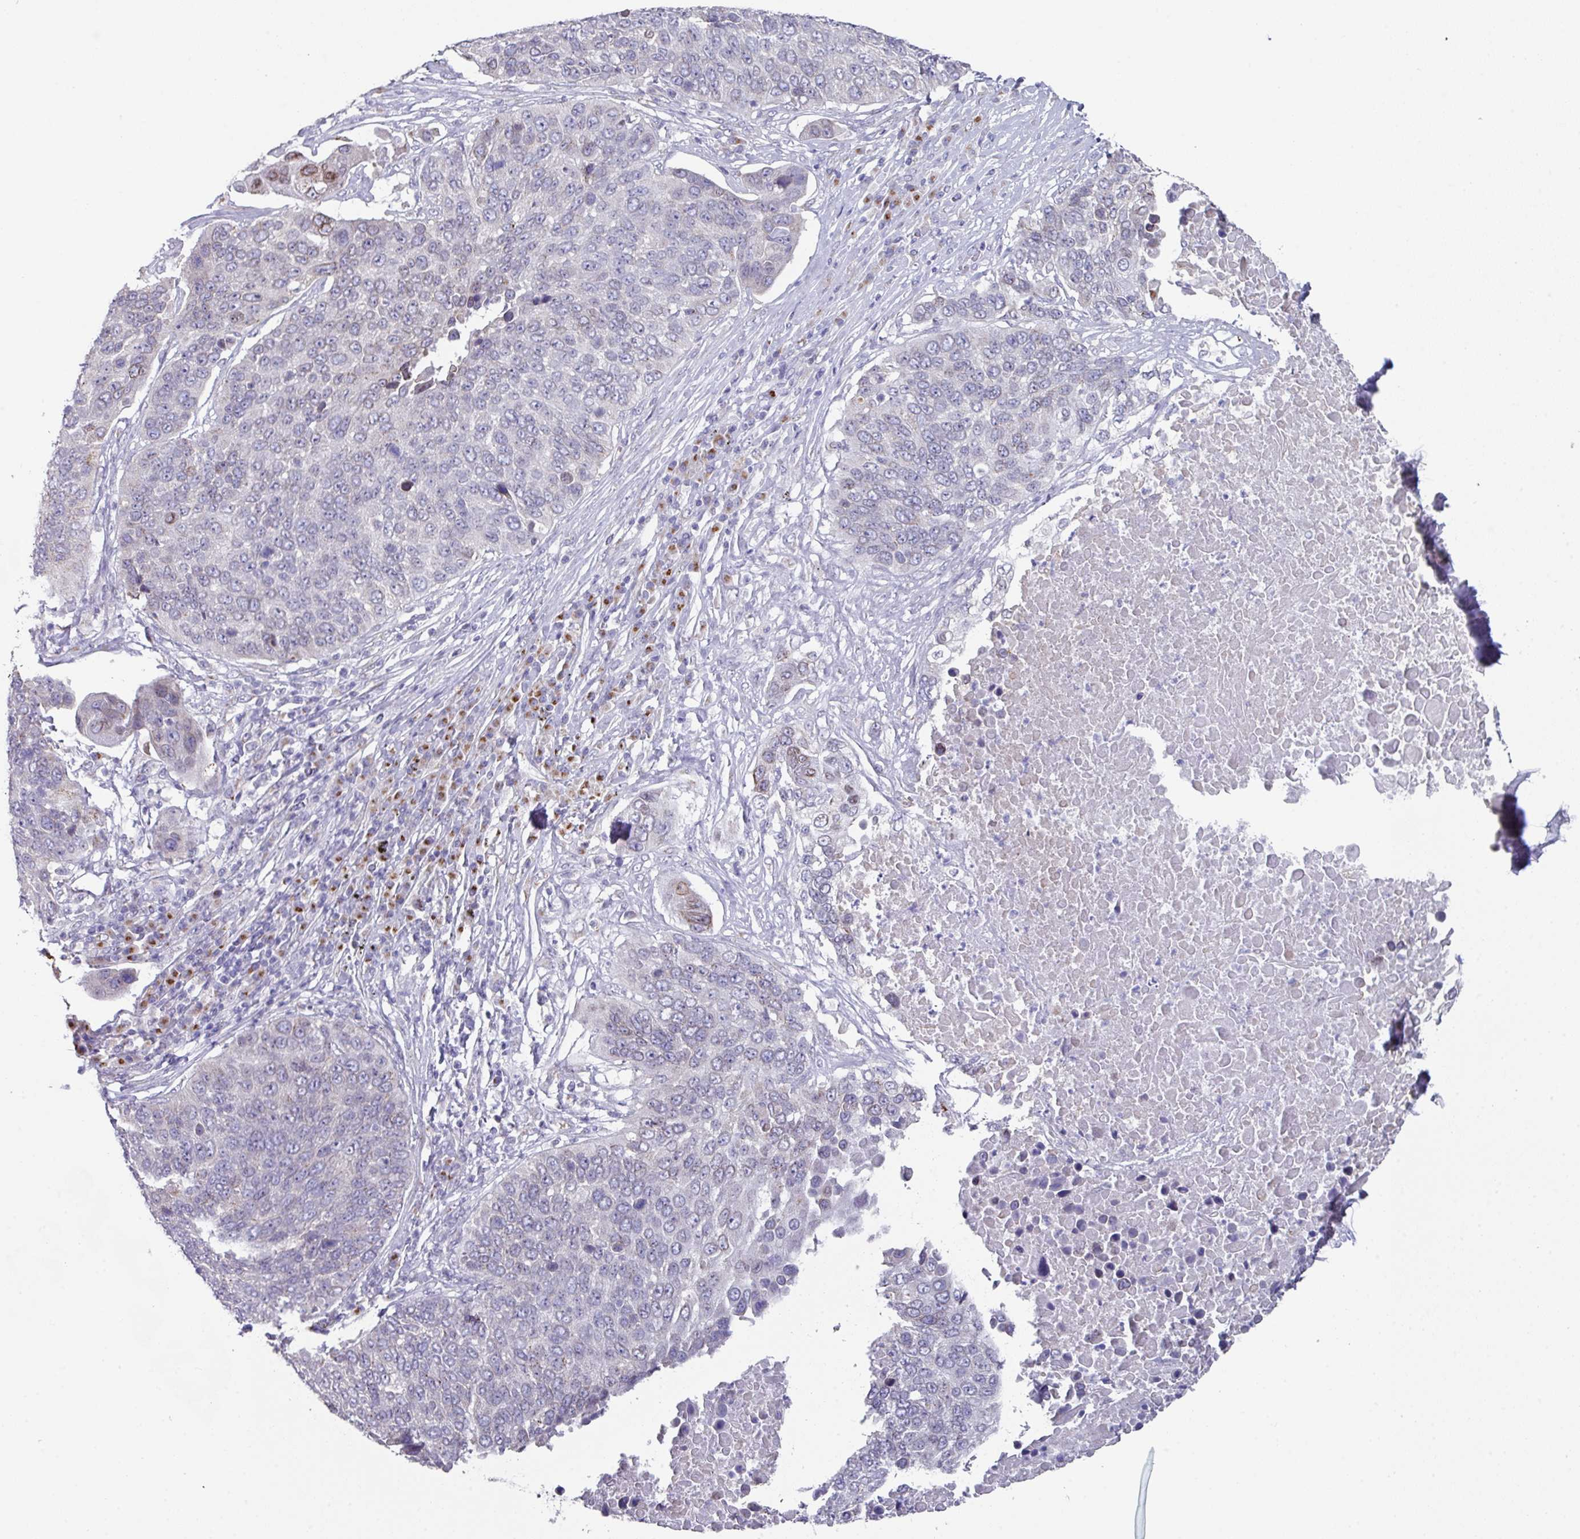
{"staining": {"intensity": "negative", "quantity": "none", "location": "none"}, "tissue": "lung cancer", "cell_type": "Tumor cells", "image_type": "cancer", "snomed": [{"axis": "morphology", "description": "Squamous cell carcinoma, NOS"}, {"axis": "topography", "description": "Lung"}], "caption": "An immunohistochemistry (IHC) histopathology image of lung cancer is shown. There is no staining in tumor cells of lung cancer.", "gene": "VKORC1L1", "patient": {"sex": "male", "age": 66}}